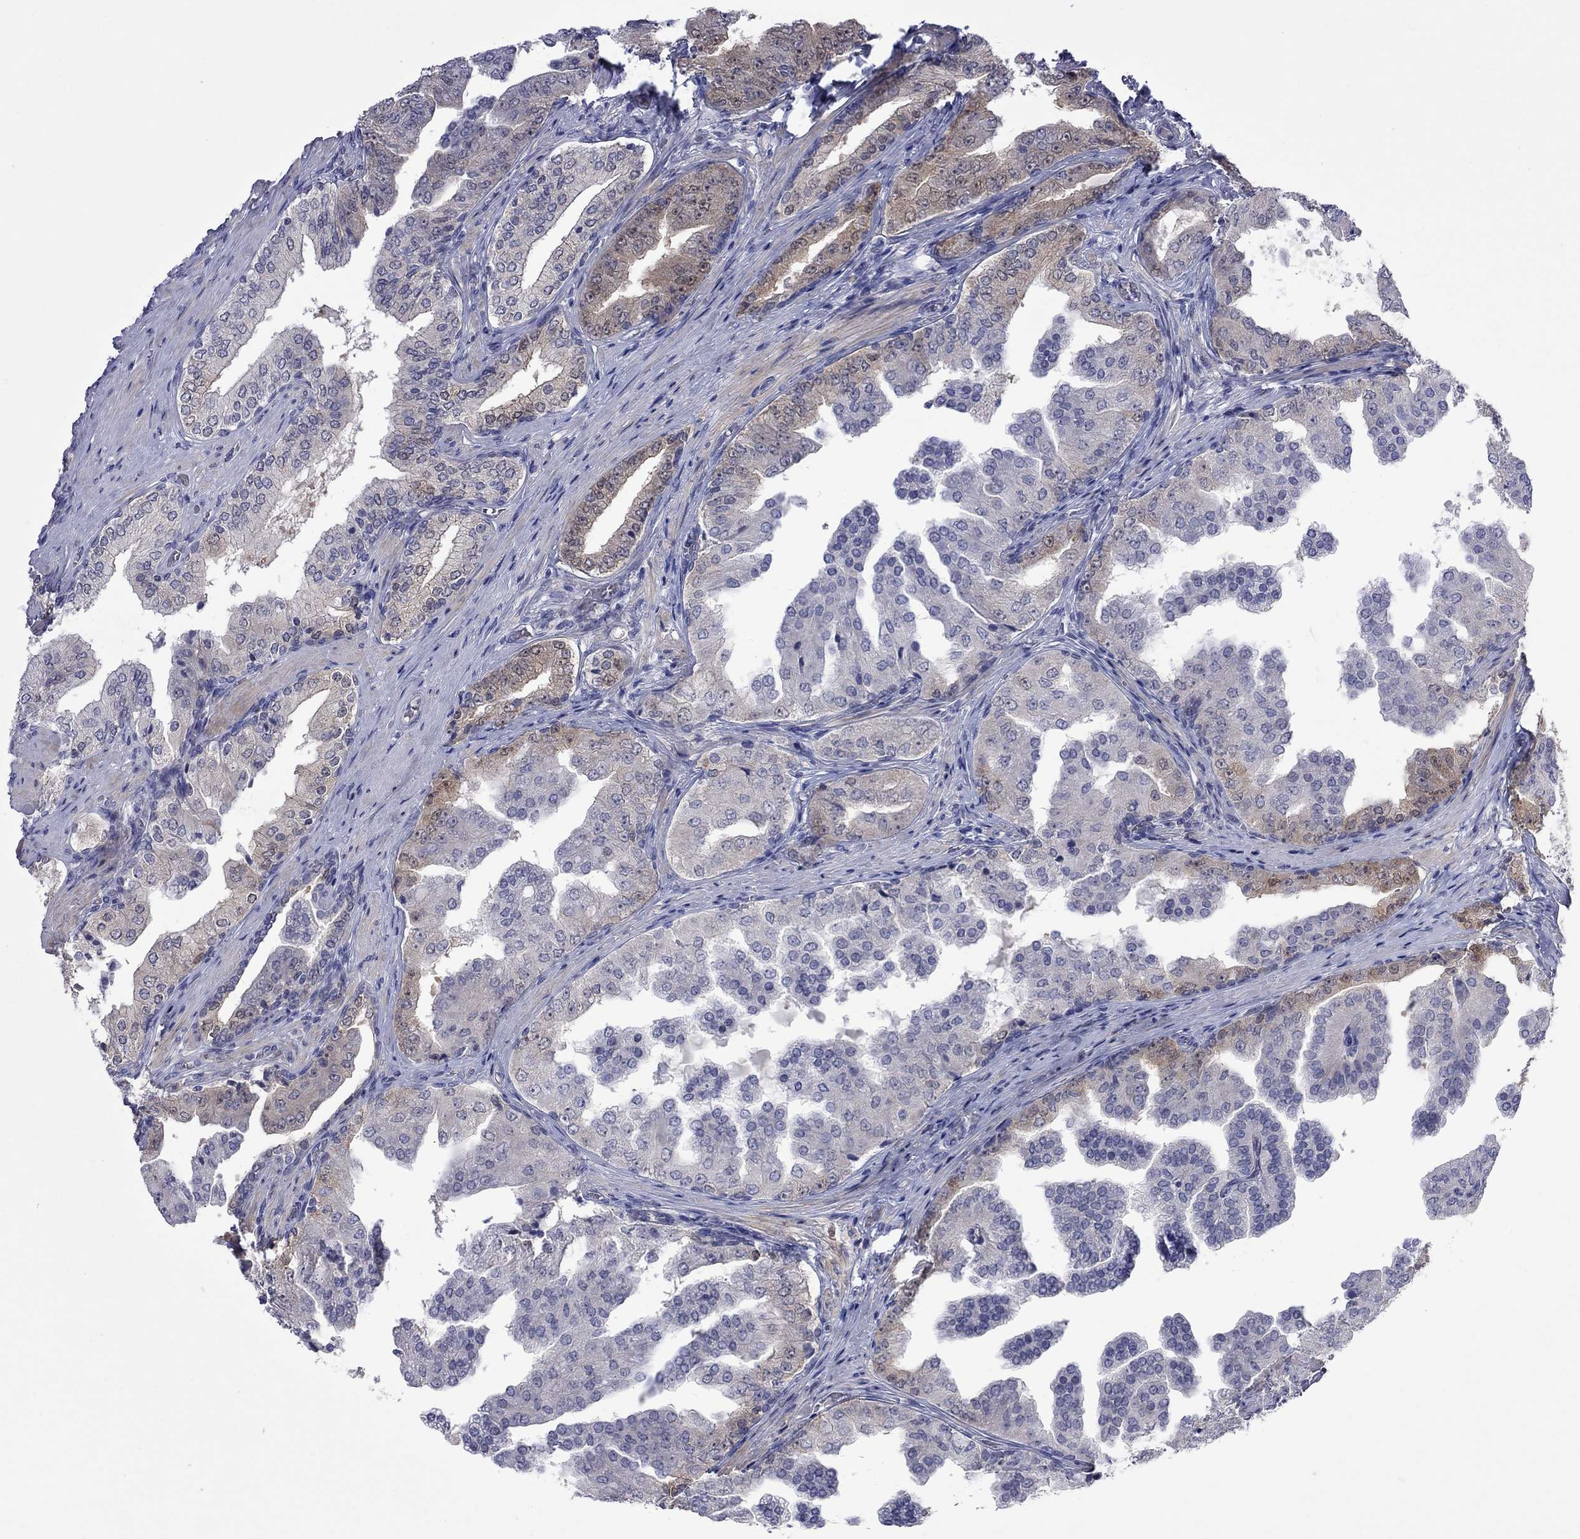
{"staining": {"intensity": "weak", "quantity": "25%-75%", "location": "cytoplasmic/membranous"}, "tissue": "prostate cancer", "cell_type": "Tumor cells", "image_type": "cancer", "snomed": [{"axis": "morphology", "description": "Adenocarcinoma, Low grade"}, {"axis": "topography", "description": "Prostate and seminal vesicle, NOS"}], "caption": "Protein expression analysis of low-grade adenocarcinoma (prostate) reveals weak cytoplasmic/membranous expression in about 25%-75% of tumor cells. Immunohistochemistry stains the protein in brown and the nuclei are stained blue.", "gene": "CTNNBIP1", "patient": {"sex": "male", "age": 61}}